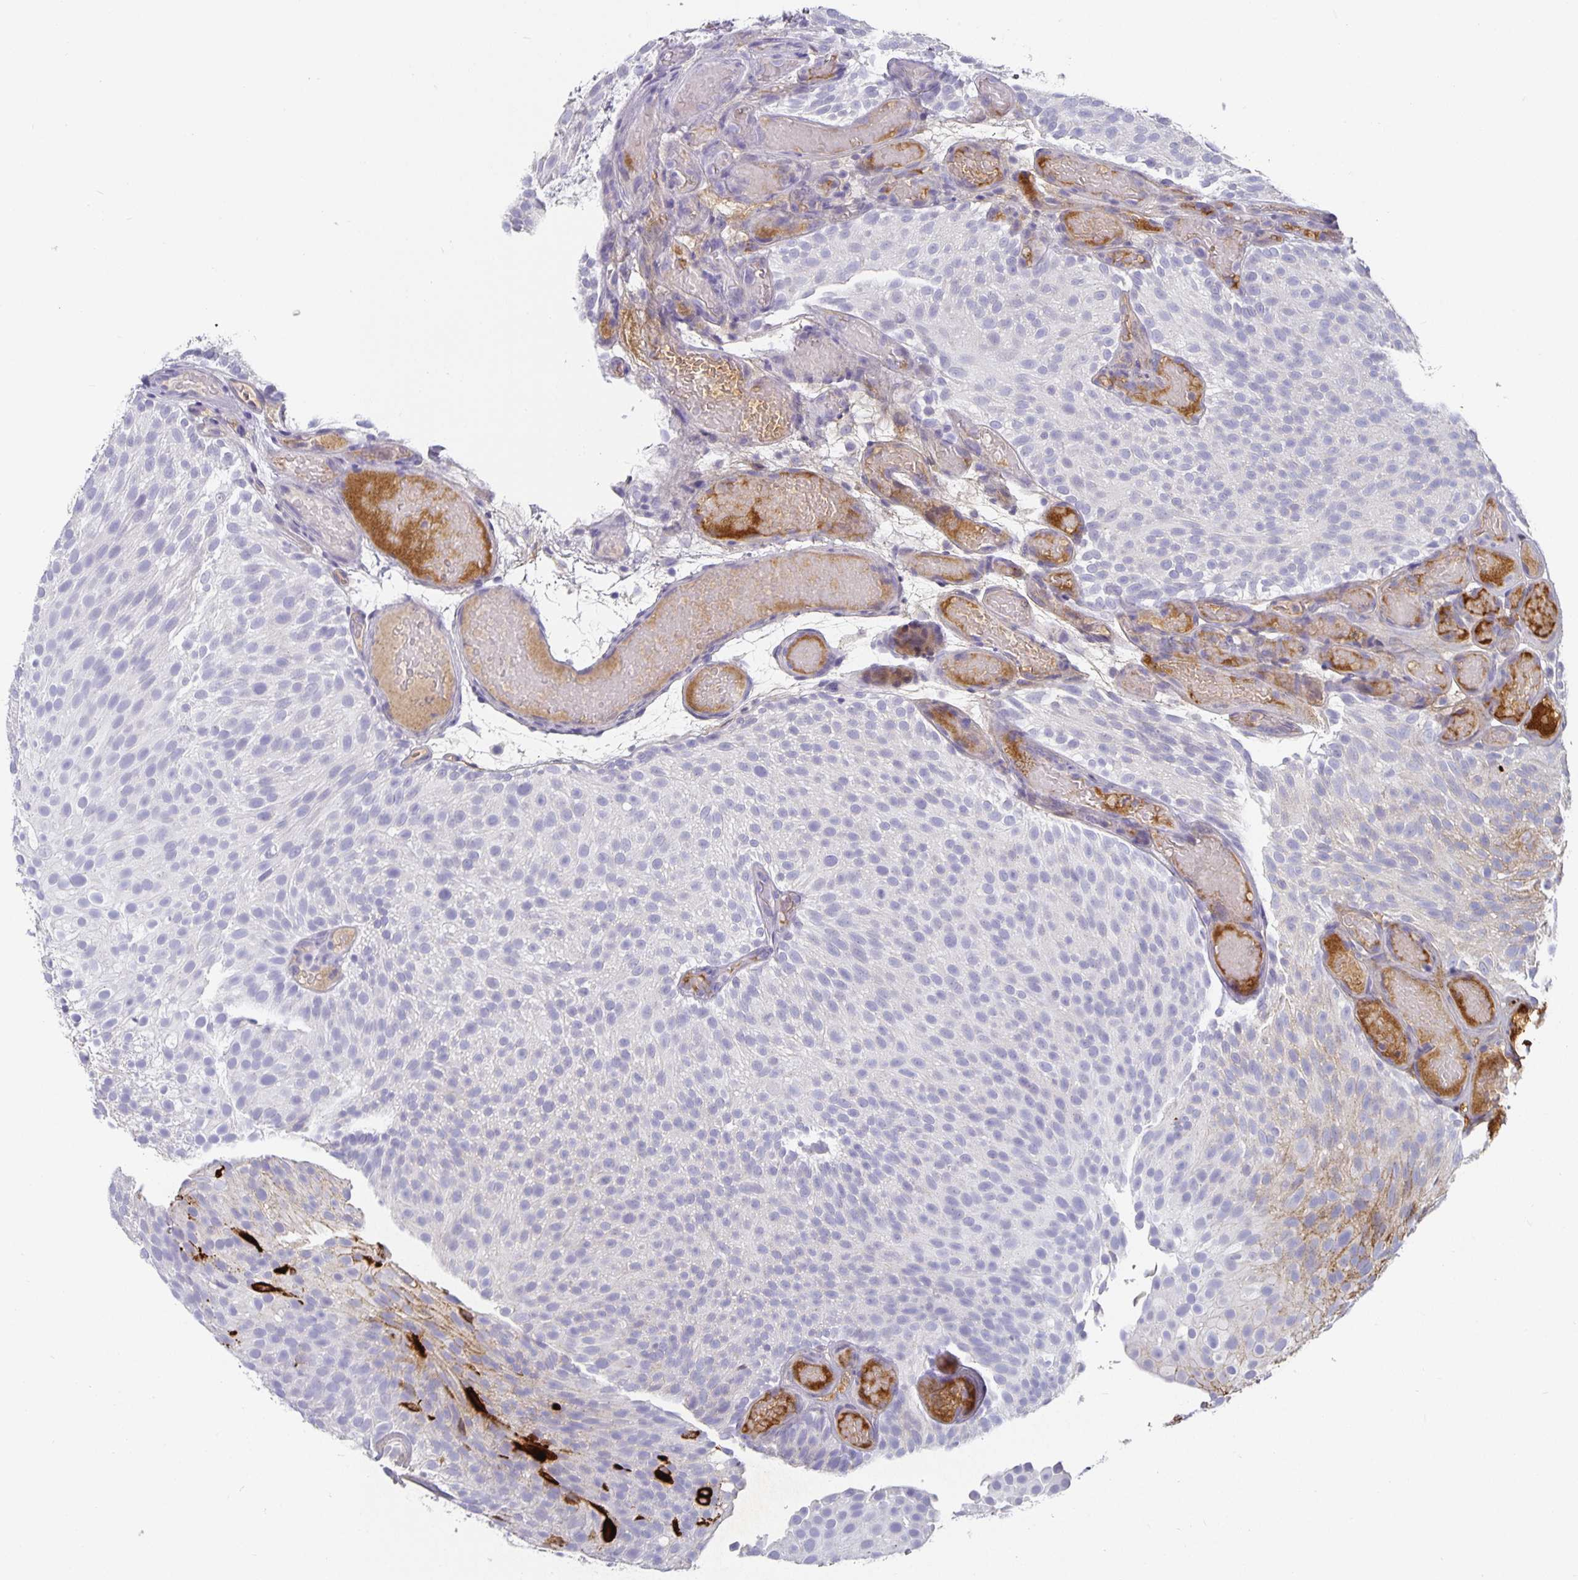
{"staining": {"intensity": "negative", "quantity": "none", "location": "none"}, "tissue": "urothelial cancer", "cell_type": "Tumor cells", "image_type": "cancer", "snomed": [{"axis": "morphology", "description": "Urothelial carcinoma, Low grade"}, {"axis": "topography", "description": "Urinary bladder"}], "caption": "An IHC micrograph of low-grade urothelial carcinoma is shown. There is no staining in tumor cells of low-grade urothelial carcinoma.", "gene": "CHGA", "patient": {"sex": "male", "age": 78}}